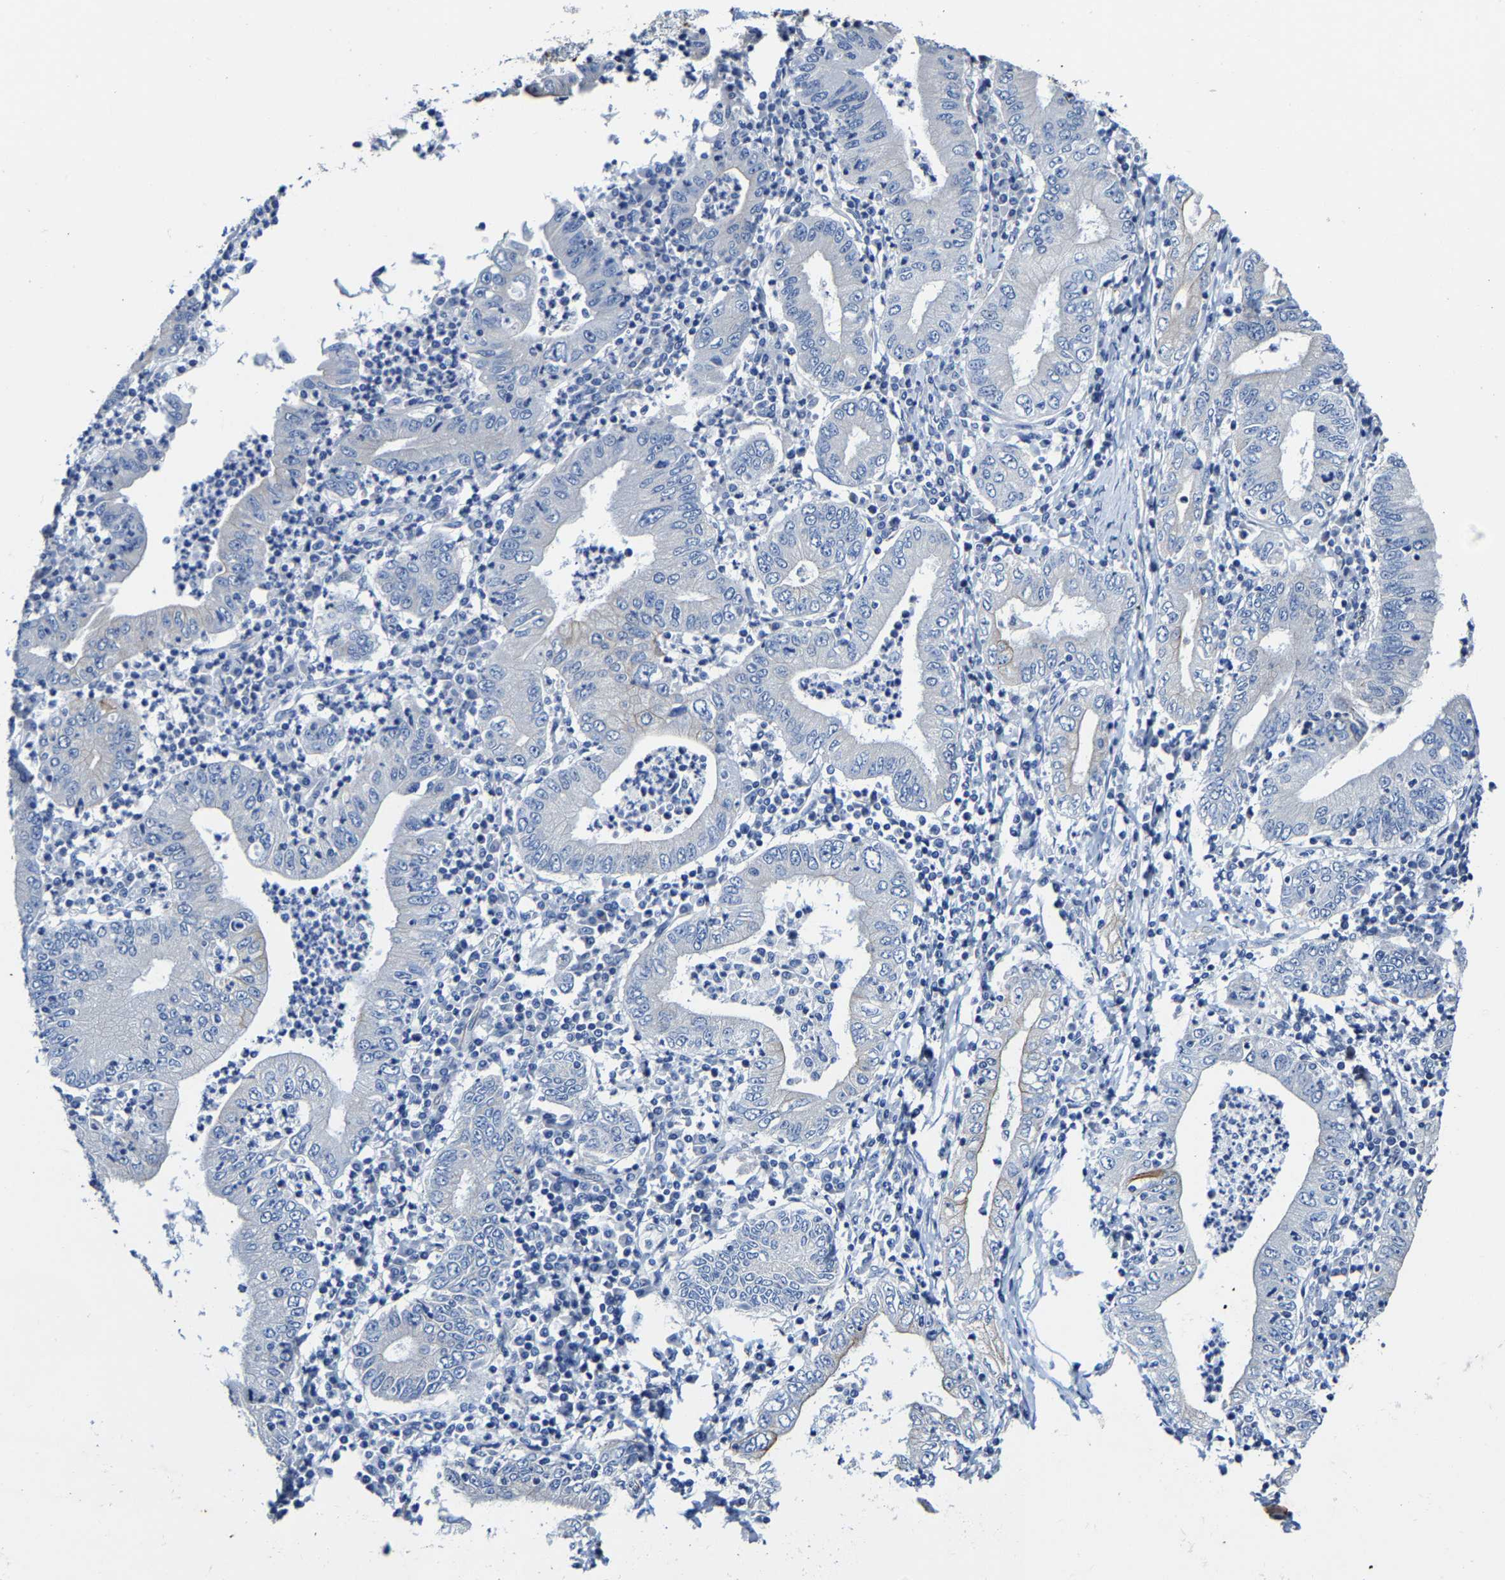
{"staining": {"intensity": "moderate", "quantity": "<25%", "location": "cytoplasmic/membranous"}, "tissue": "stomach cancer", "cell_type": "Tumor cells", "image_type": "cancer", "snomed": [{"axis": "morphology", "description": "Normal tissue, NOS"}, {"axis": "morphology", "description": "Adenocarcinoma, NOS"}, {"axis": "topography", "description": "Esophagus"}, {"axis": "topography", "description": "Stomach, upper"}, {"axis": "topography", "description": "Peripheral nerve tissue"}], "caption": "Tumor cells exhibit low levels of moderate cytoplasmic/membranous positivity in approximately <25% of cells in human adenocarcinoma (stomach).", "gene": "MMEL1", "patient": {"sex": "male", "age": 62}}